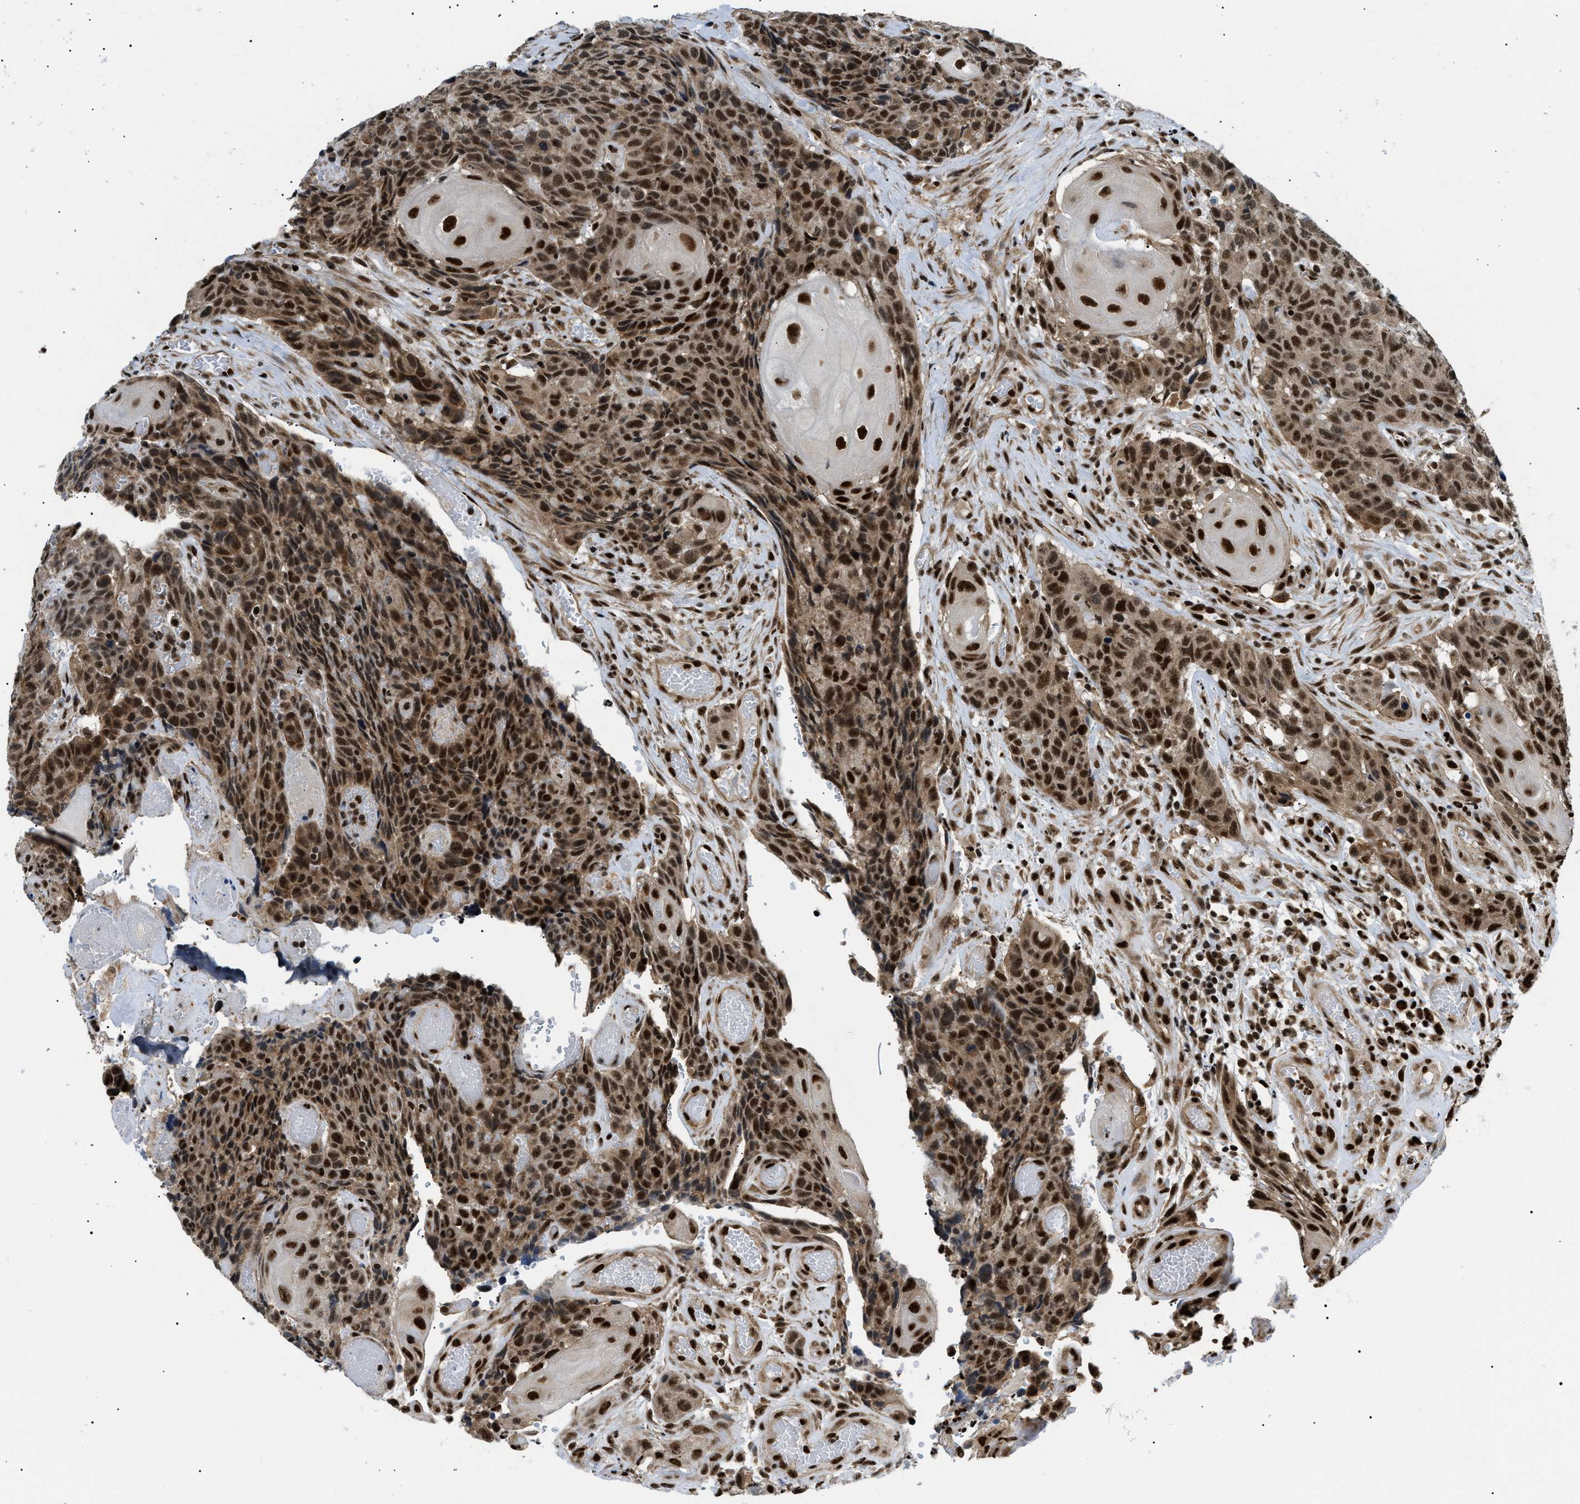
{"staining": {"intensity": "strong", "quantity": ">75%", "location": "cytoplasmic/membranous,nuclear"}, "tissue": "head and neck cancer", "cell_type": "Tumor cells", "image_type": "cancer", "snomed": [{"axis": "morphology", "description": "Squamous cell carcinoma, NOS"}, {"axis": "topography", "description": "Head-Neck"}], "caption": "DAB (3,3'-diaminobenzidine) immunohistochemical staining of head and neck cancer shows strong cytoplasmic/membranous and nuclear protein expression in approximately >75% of tumor cells.", "gene": "CWC25", "patient": {"sex": "male", "age": 66}}